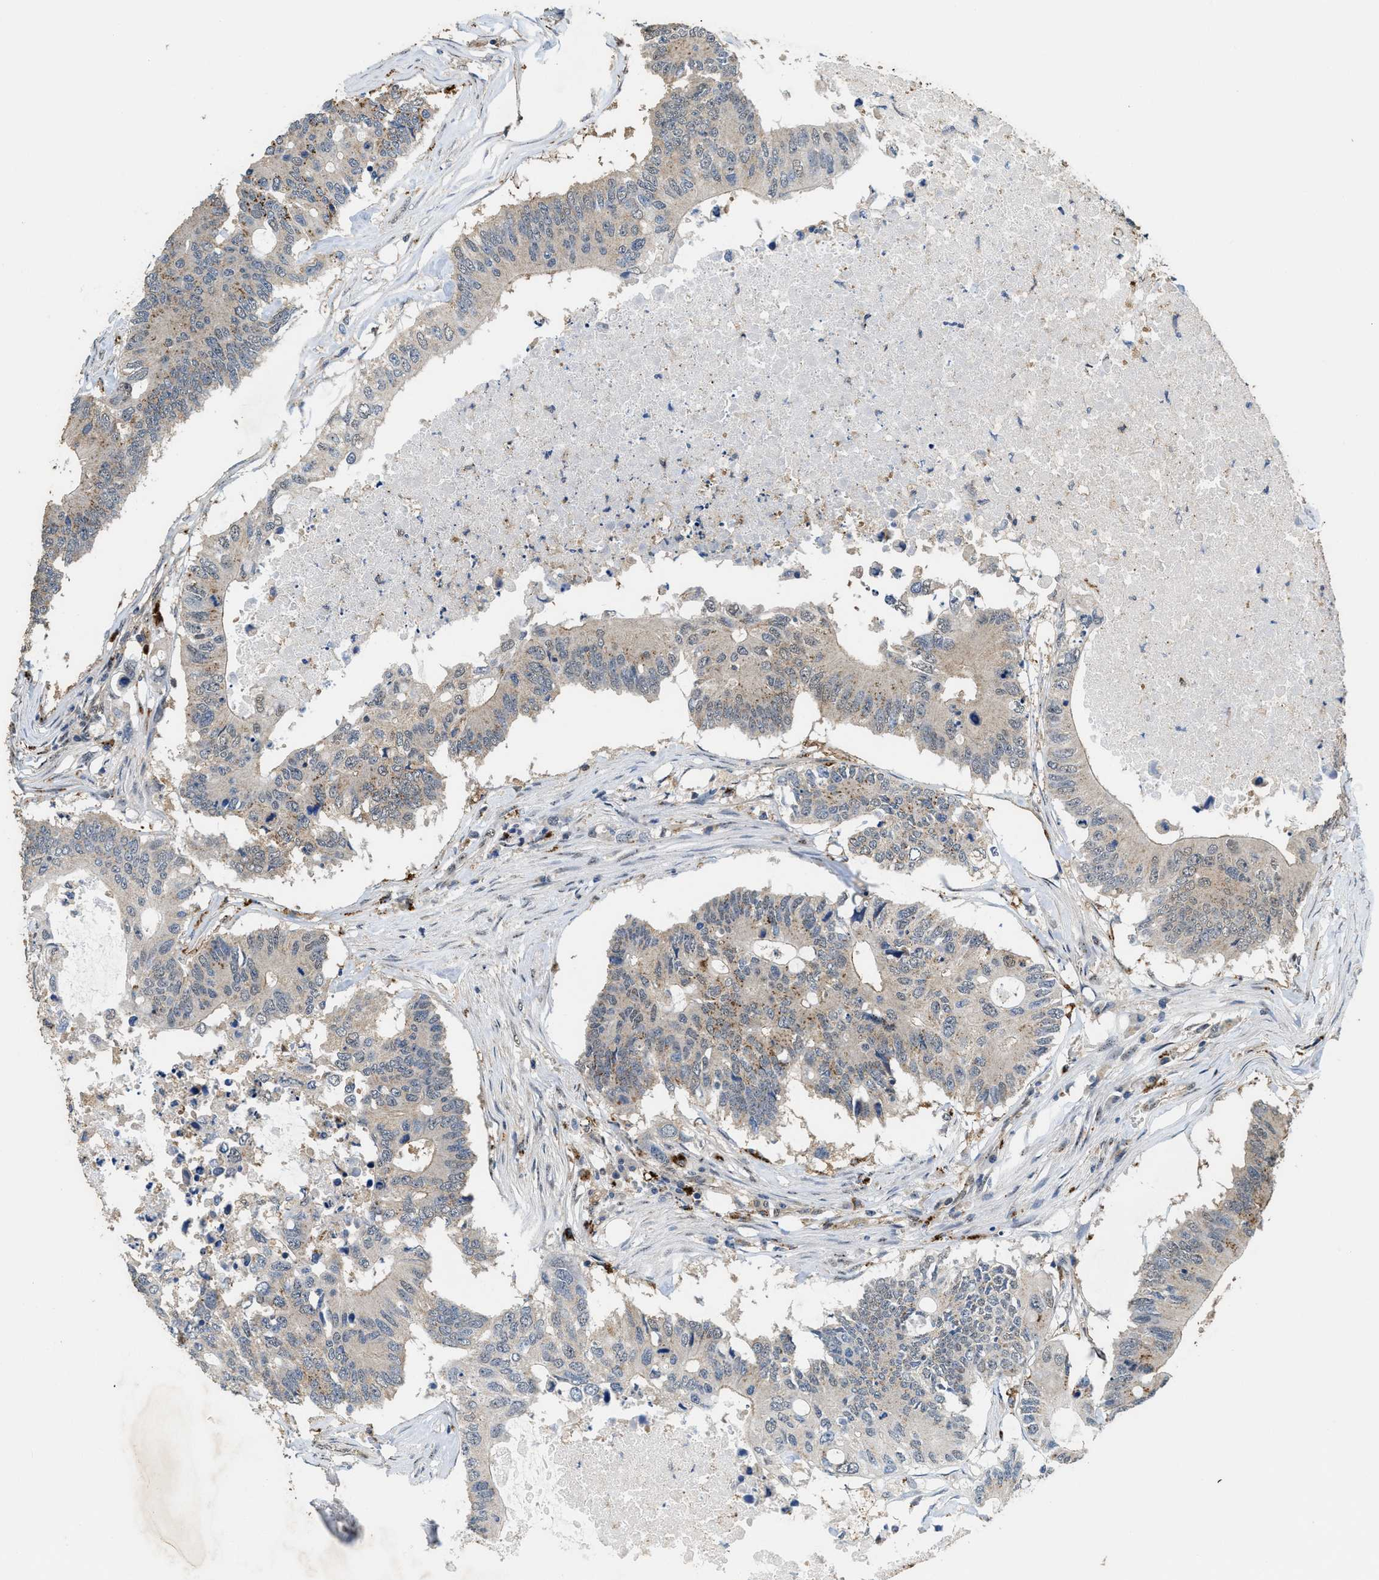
{"staining": {"intensity": "moderate", "quantity": "<25%", "location": "cytoplasmic/membranous"}, "tissue": "colorectal cancer", "cell_type": "Tumor cells", "image_type": "cancer", "snomed": [{"axis": "morphology", "description": "Adenocarcinoma, NOS"}, {"axis": "topography", "description": "Colon"}], "caption": "Moderate cytoplasmic/membranous expression is seen in about <25% of tumor cells in colorectal cancer (adenocarcinoma). The protein is shown in brown color, while the nuclei are stained blue.", "gene": "BMPR2", "patient": {"sex": "male", "age": 71}}